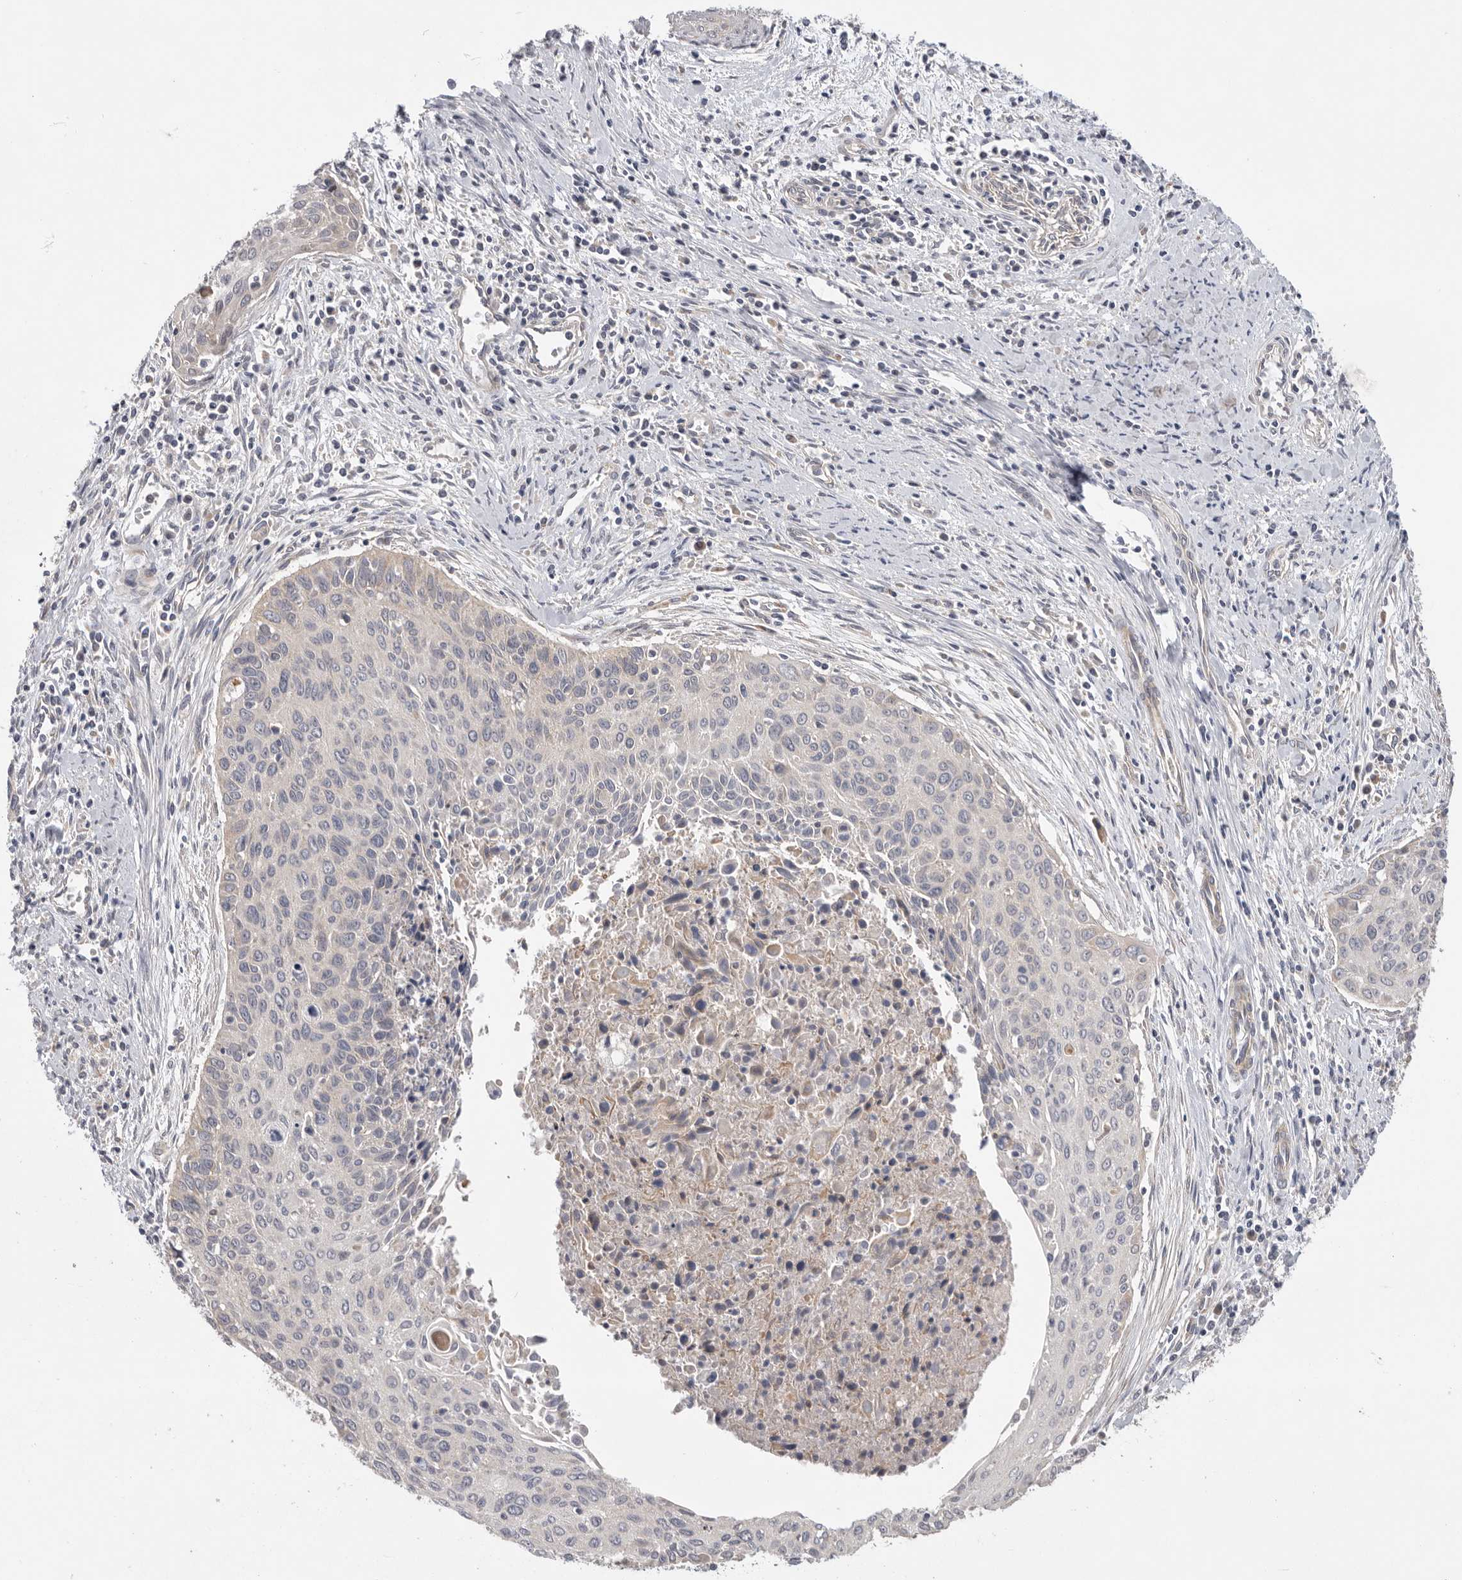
{"staining": {"intensity": "negative", "quantity": "none", "location": "none"}, "tissue": "cervical cancer", "cell_type": "Tumor cells", "image_type": "cancer", "snomed": [{"axis": "morphology", "description": "Squamous cell carcinoma, NOS"}, {"axis": "topography", "description": "Cervix"}], "caption": "Tumor cells are negative for protein expression in human cervical cancer. (DAB immunohistochemistry (IHC) with hematoxylin counter stain).", "gene": "MTFR1L", "patient": {"sex": "female", "age": 55}}